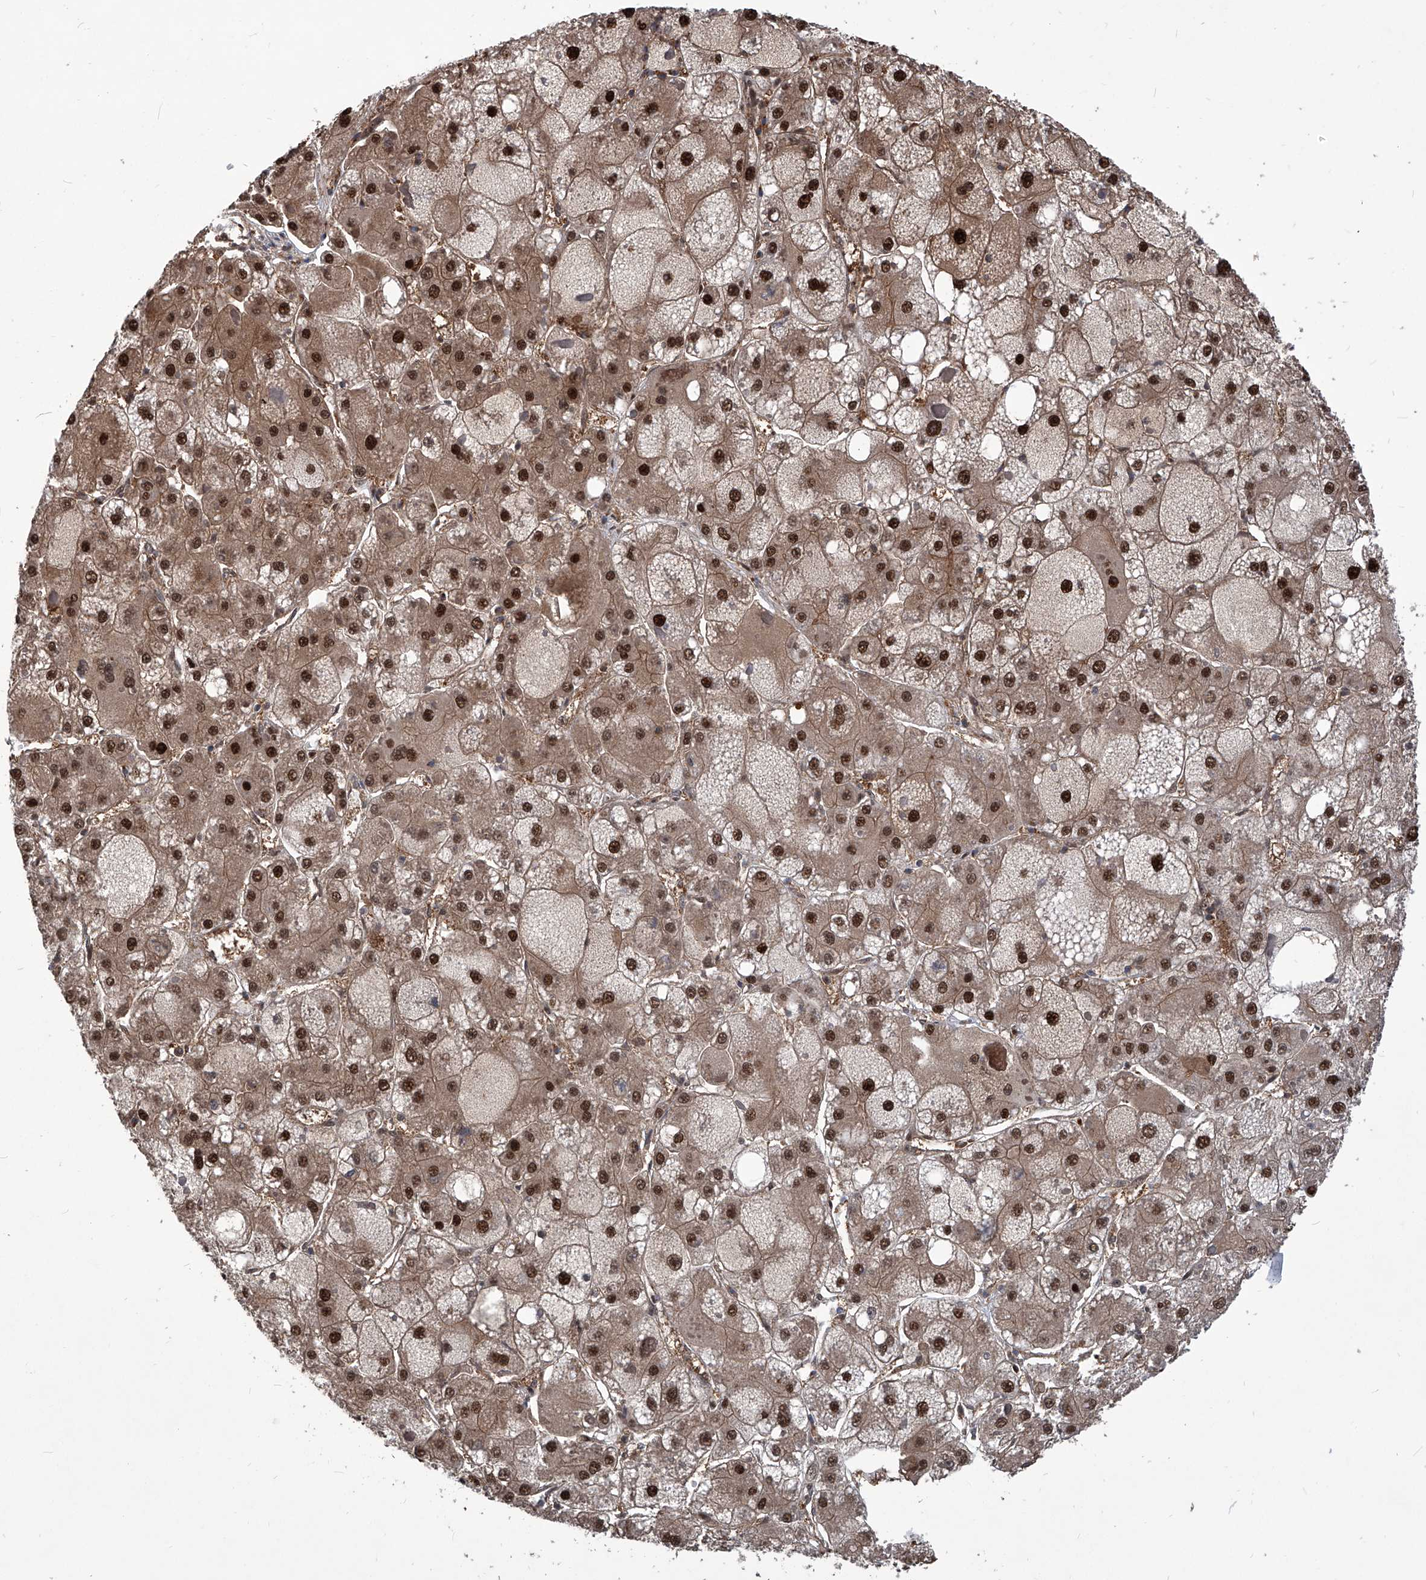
{"staining": {"intensity": "strong", "quantity": ">75%", "location": "cytoplasmic/membranous,nuclear"}, "tissue": "liver cancer", "cell_type": "Tumor cells", "image_type": "cancer", "snomed": [{"axis": "morphology", "description": "Carcinoma, Hepatocellular, NOS"}, {"axis": "topography", "description": "Liver"}], "caption": "Protein expression analysis of human liver cancer reveals strong cytoplasmic/membranous and nuclear expression in approximately >75% of tumor cells.", "gene": "PSMB1", "patient": {"sex": "female", "age": 73}}